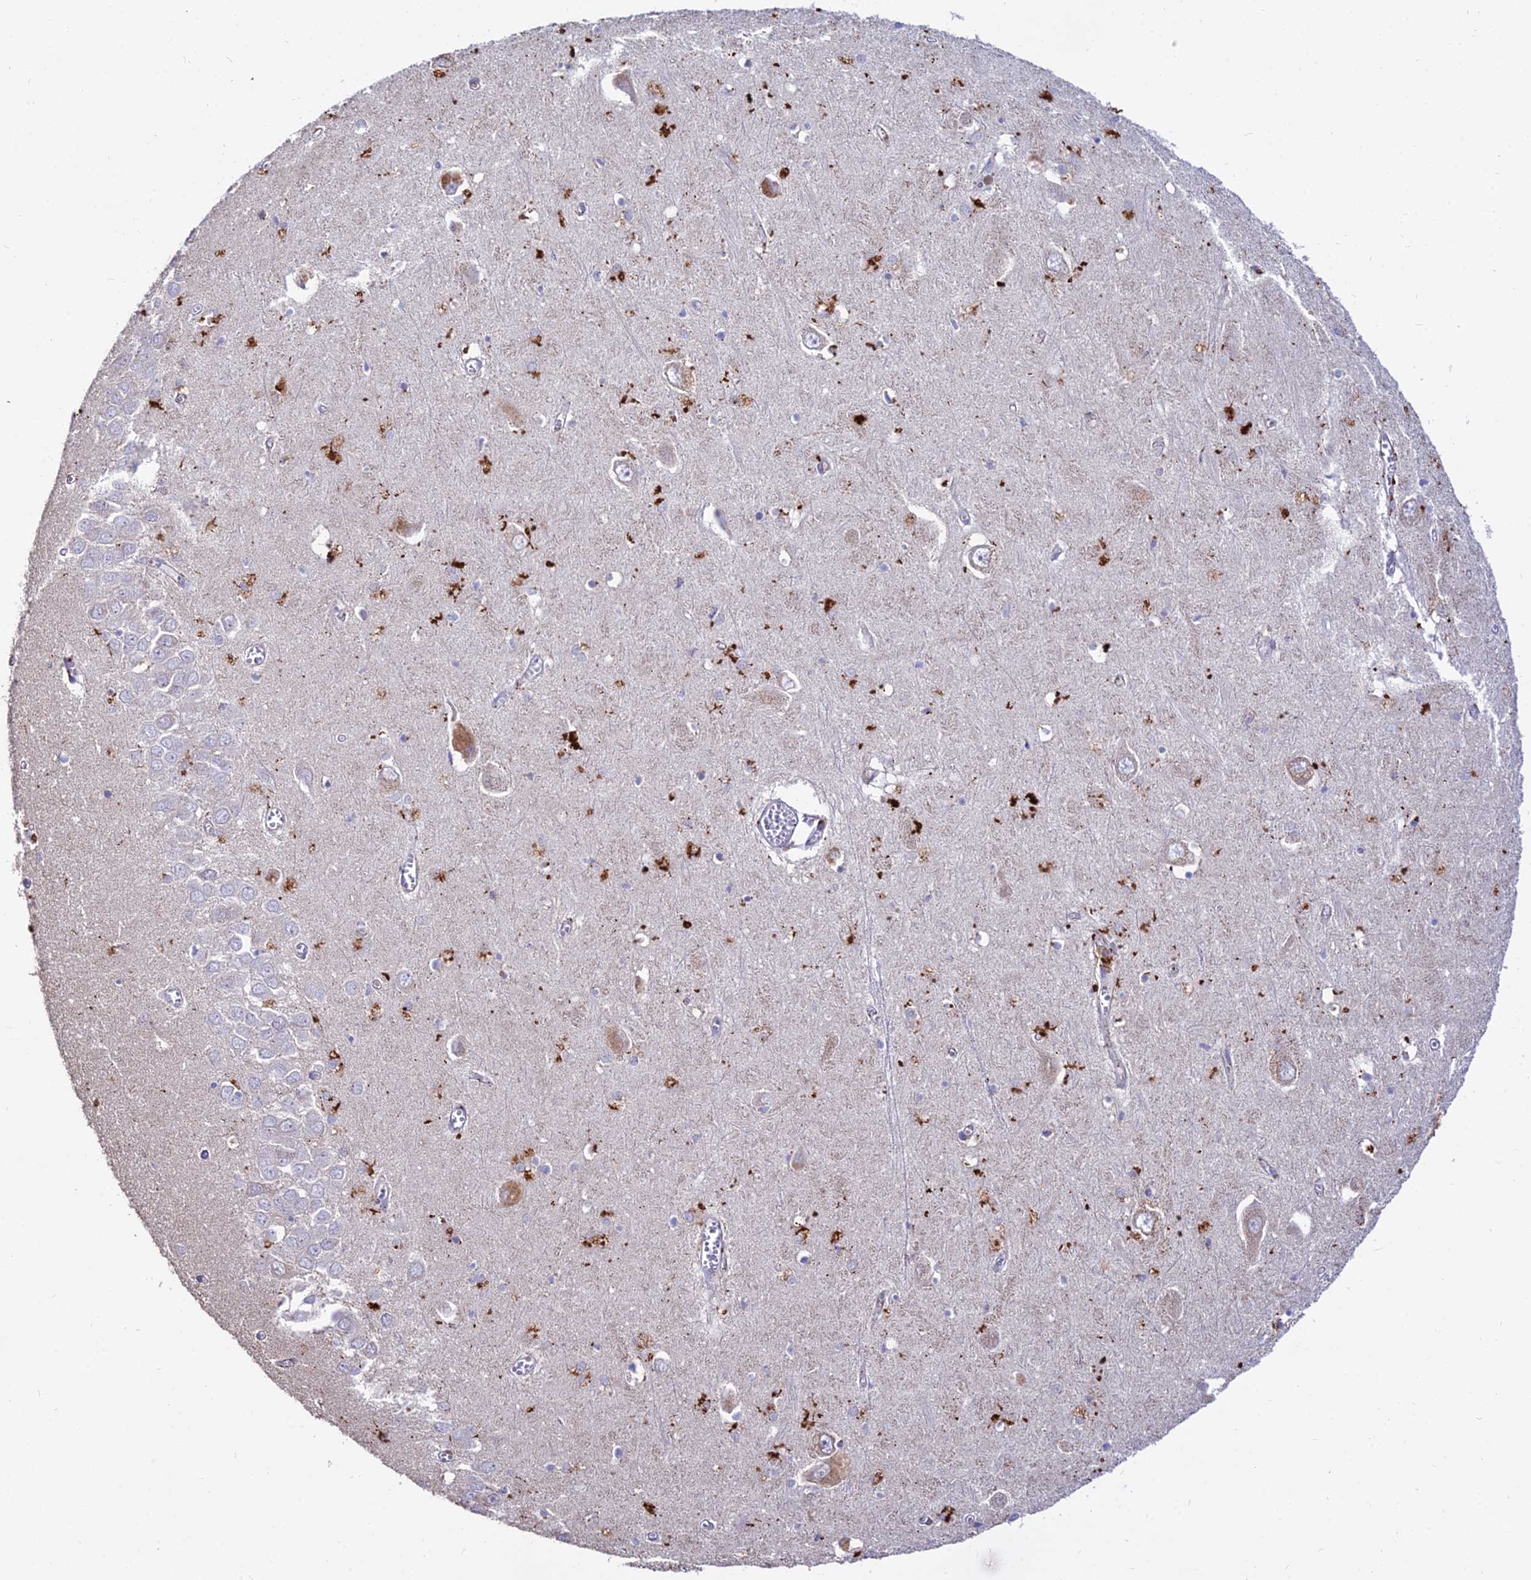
{"staining": {"intensity": "weak", "quantity": "<25%", "location": "cytoplasmic/membranous"}, "tissue": "hippocampus", "cell_type": "Glial cells", "image_type": "normal", "snomed": [{"axis": "morphology", "description": "Normal tissue, NOS"}, {"axis": "topography", "description": "Hippocampus"}], "caption": "Hippocampus was stained to show a protein in brown. There is no significant positivity in glial cells. (Stains: DAB (3,3'-diaminobenzidine) immunohistochemistry (IHC) with hematoxylin counter stain, Microscopy: brightfield microscopy at high magnification).", "gene": "PNLIPRP3", "patient": {"sex": "male", "age": 70}}